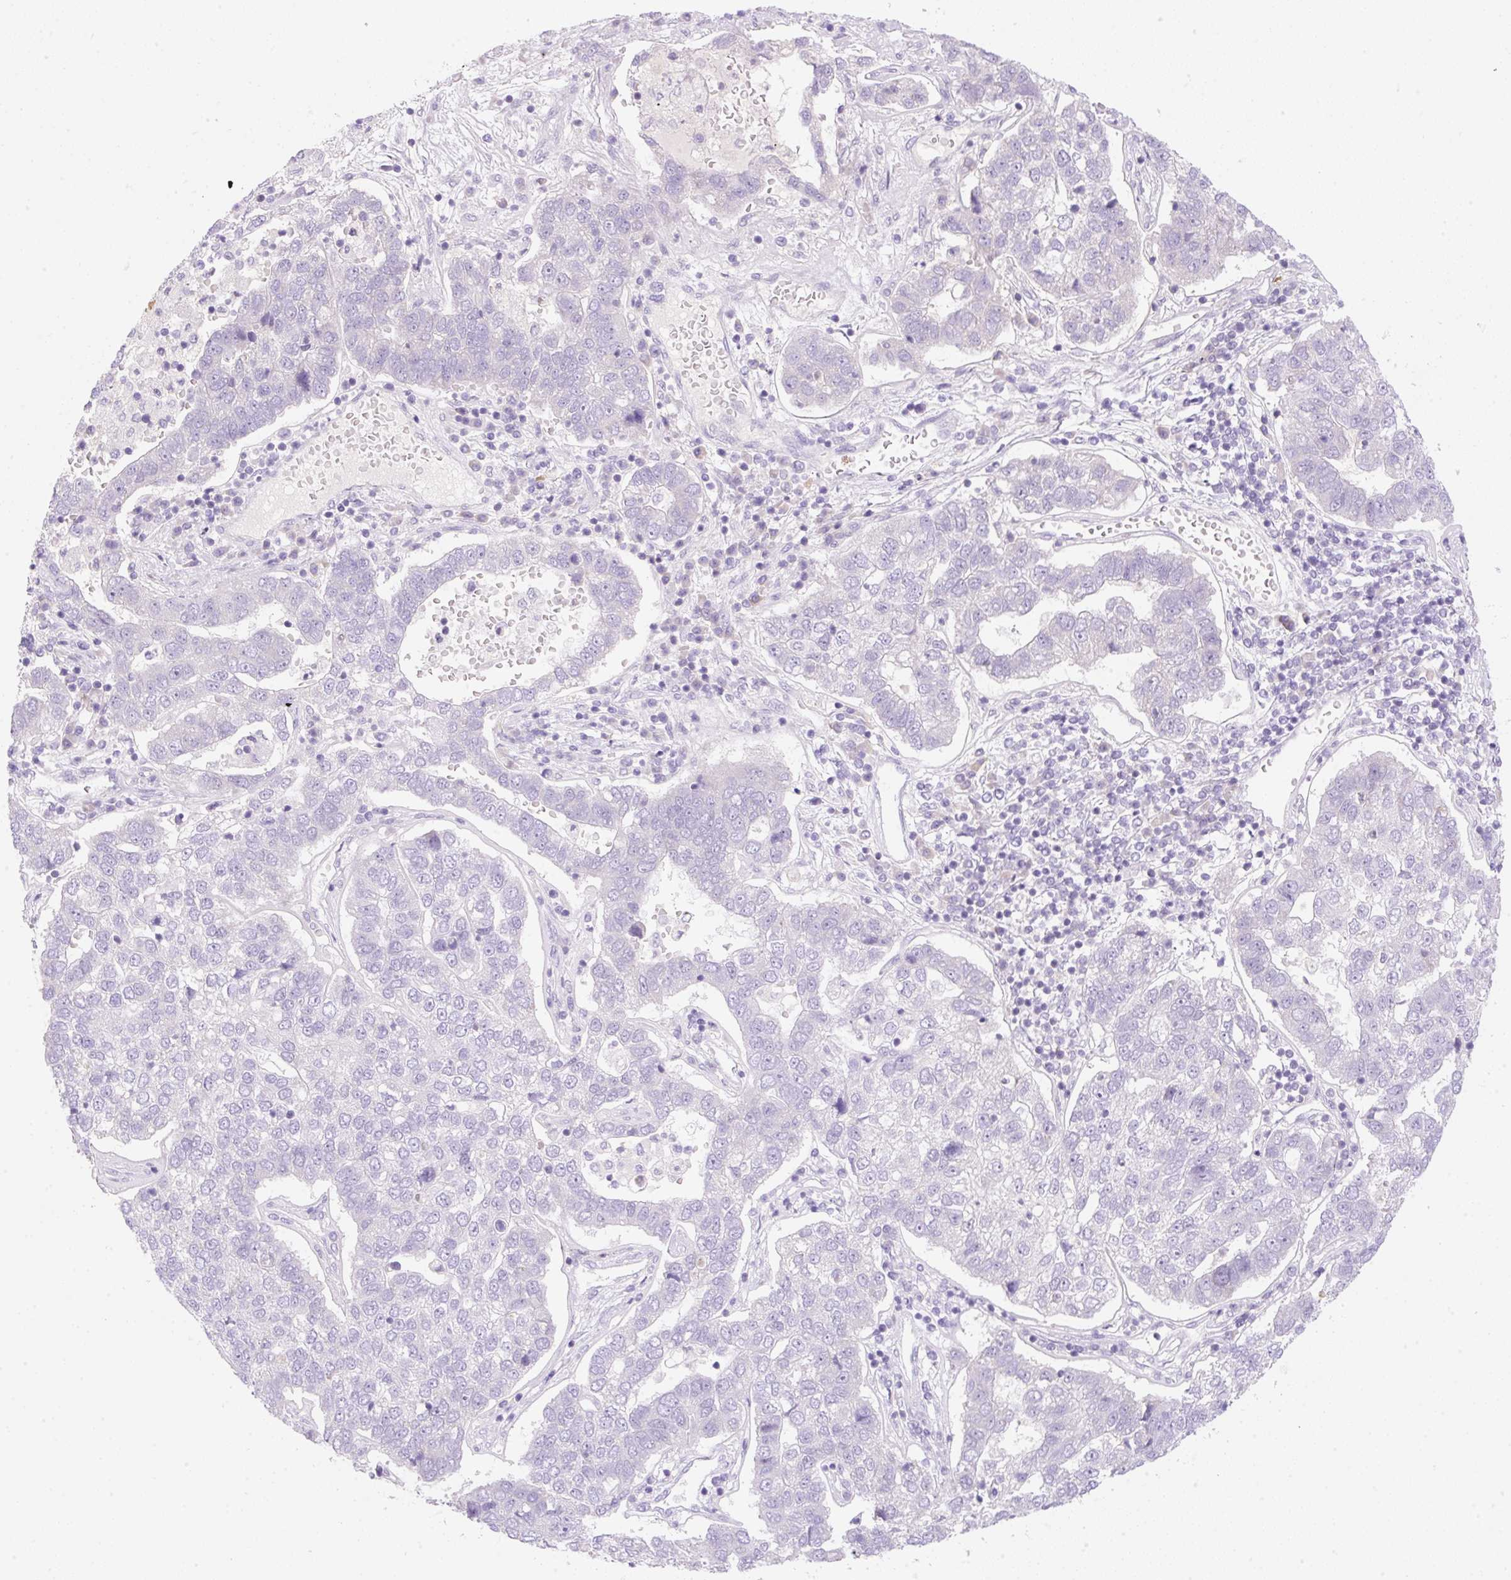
{"staining": {"intensity": "negative", "quantity": "none", "location": "none"}, "tissue": "pancreatic cancer", "cell_type": "Tumor cells", "image_type": "cancer", "snomed": [{"axis": "morphology", "description": "Adenocarcinoma, NOS"}, {"axis": "topography", "description": "Pancreas"}], "caption": "High magnification brightfield microscopy of pancreatic adenocarcinoma stained with DAB (3,3'-diaminobenzidine) (brown) and counterstained with hematoxylin (blue): tumor cells show no significant expression.", "gene": "DENND5A", "patient": {"sex": "female", "age": 61}}